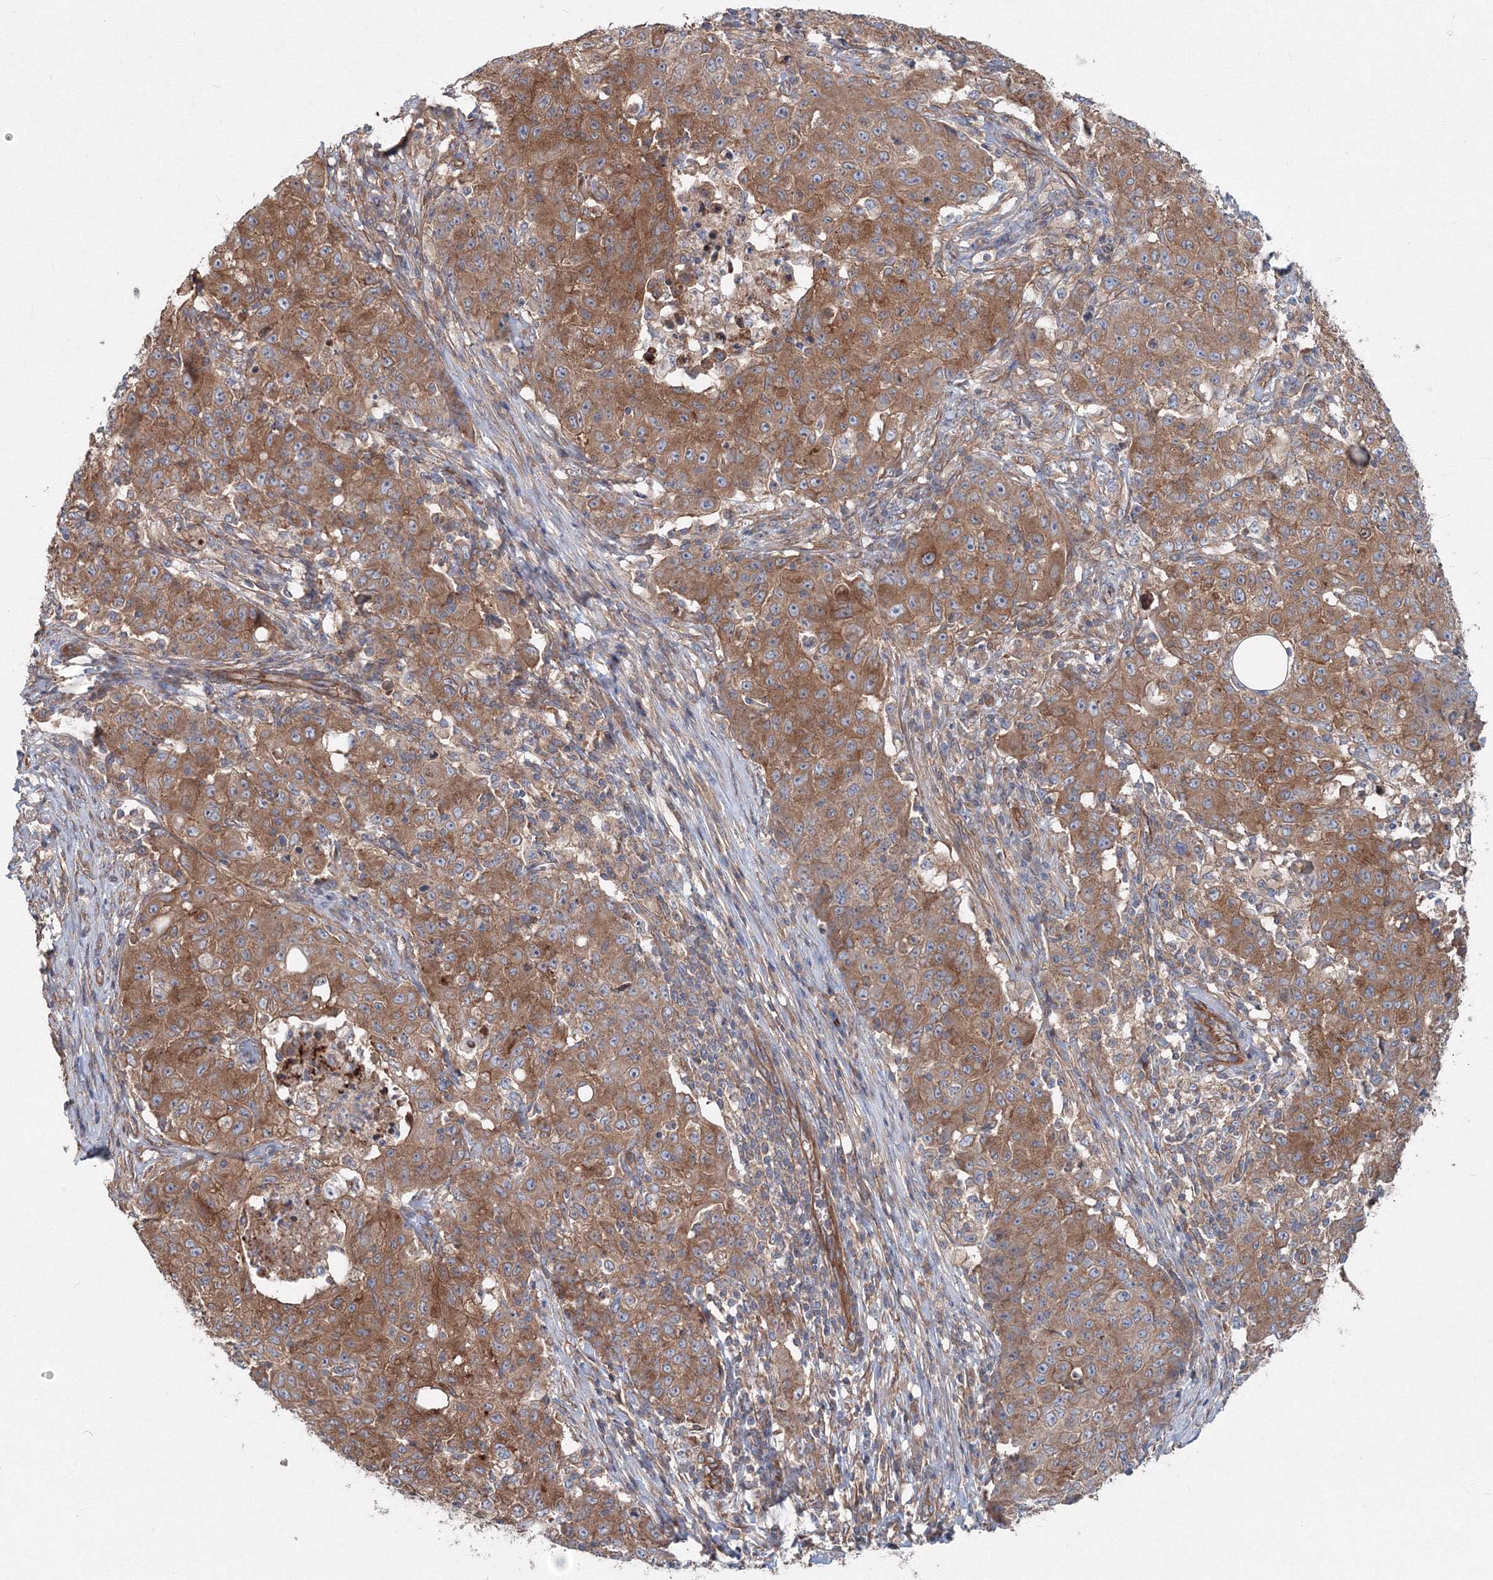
{"staining": {"intensity": "moderate", "quantity": ">75%", "location": "cytoplasmic/membranous"}, "tissue": "ovarian cancer", "cell_type": "Tumor cells", "image_type": "cancer", "snomed": [{"axis": "morphology", "description": "Carcinoma, endometroid"}, {"axis": "topography", "description": "Ovary"}], "caption": "Protein staining demonstrates moderate cytoplasmic/membranous positivity in approximately >75% of tumor cells in endometroid carcinoma (ovarian). (DAB IHC with brightfield microscopy, high magnification).", "gene": "EXOC1", "patient": {"sex": "female", "age": 42}}